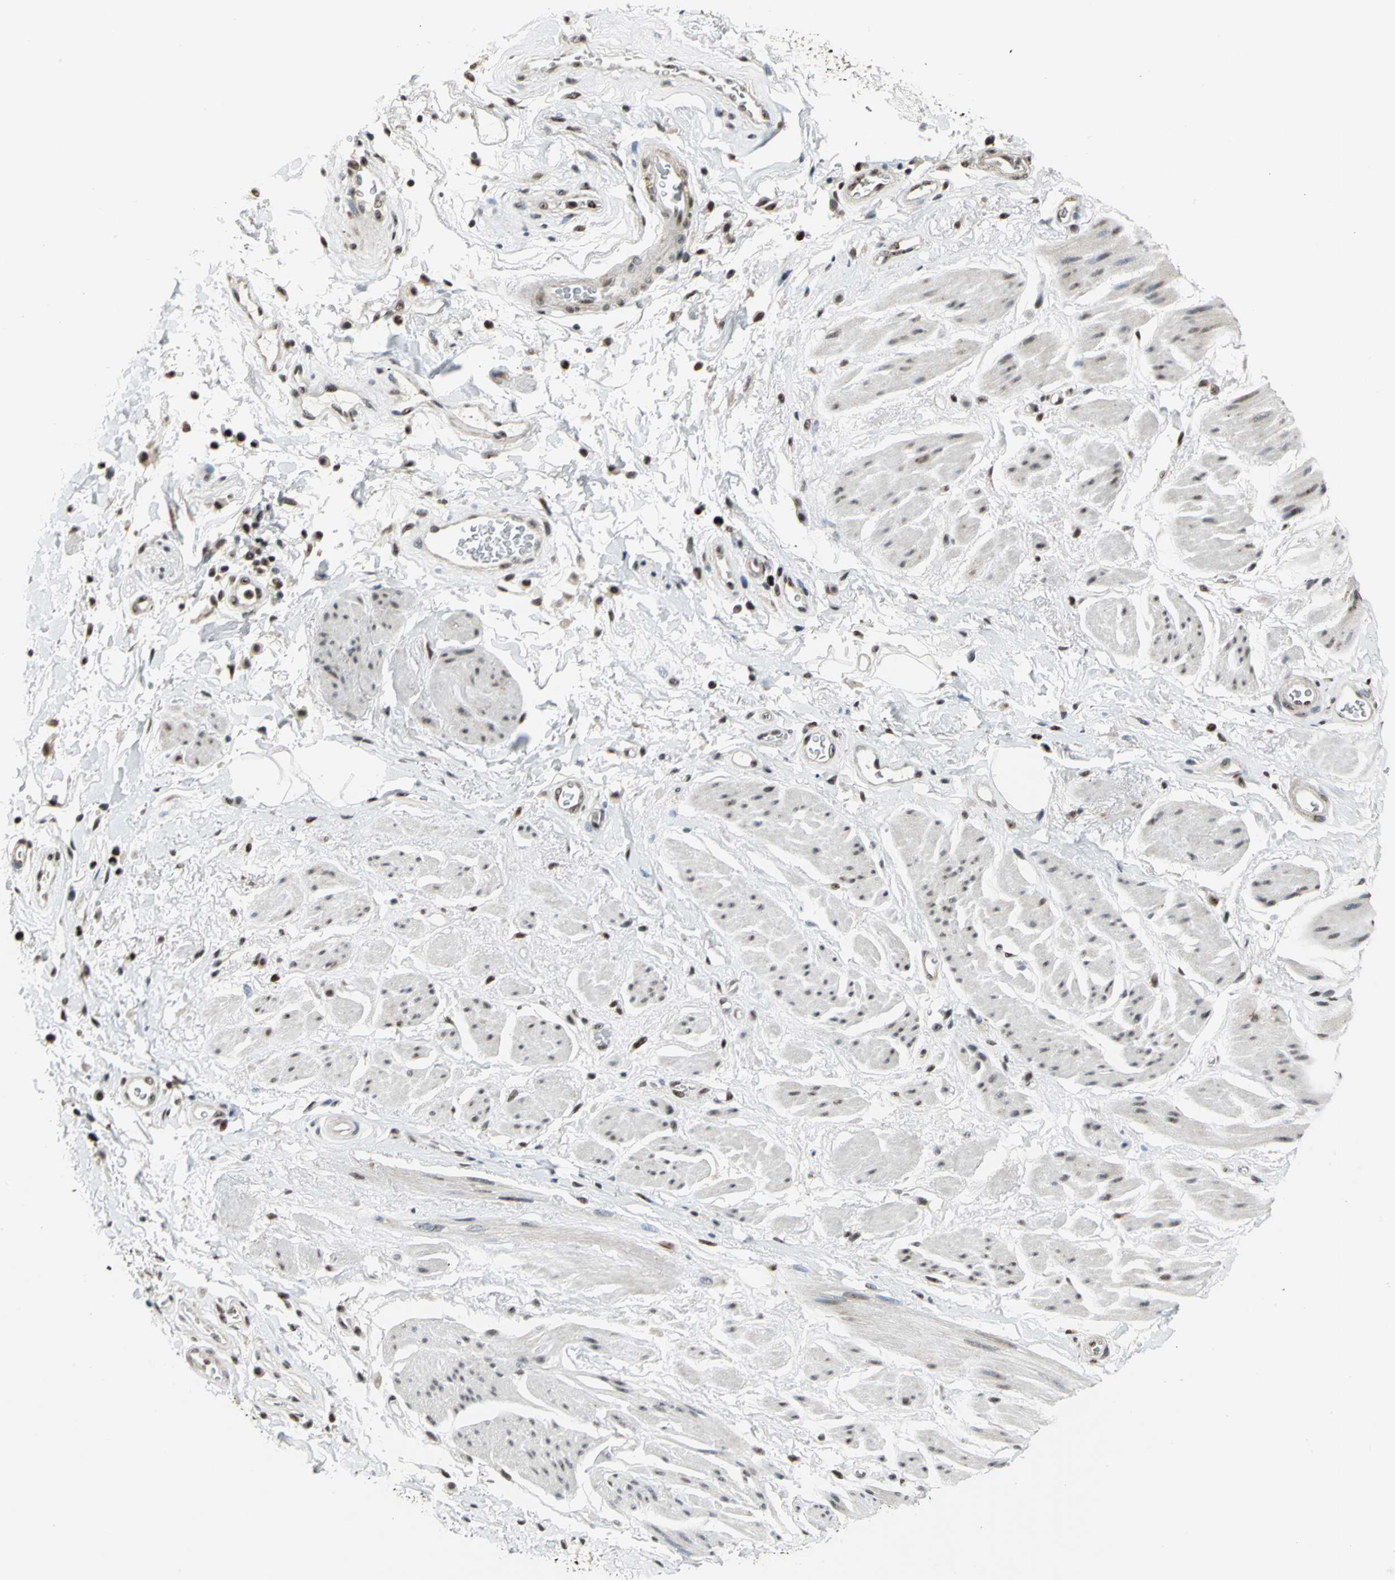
{"staining": {"intensity": "moderate", "quantity": "25%-75%", "location": "nuclear"}, "tissue": "adipose tissue", "cell_type": "Adipocytes", "image_type": "normal", "snomed": [{"axis": "morphology", "description": "Normal tissue, NOS"}, {"axis": "topography", "description": "Soft tissue"}, {"axis": "topography", "description": "Peripheral nerve tissue"}], "caption": "IHC staining of unremarkable adipose tissue, which shows medium levels of moderate nuclear expression in approximately 25%-75% of adipocytes indicating moderate nuclear protein staining. The staining was performed using DAB (3,3'-diaminobenzidine) (brown) for protein detection and nuclei were counterstained in hematoxylin (blue).", "gene": "CCDC88C", "patient": {"sex": "female", "age": 71}}